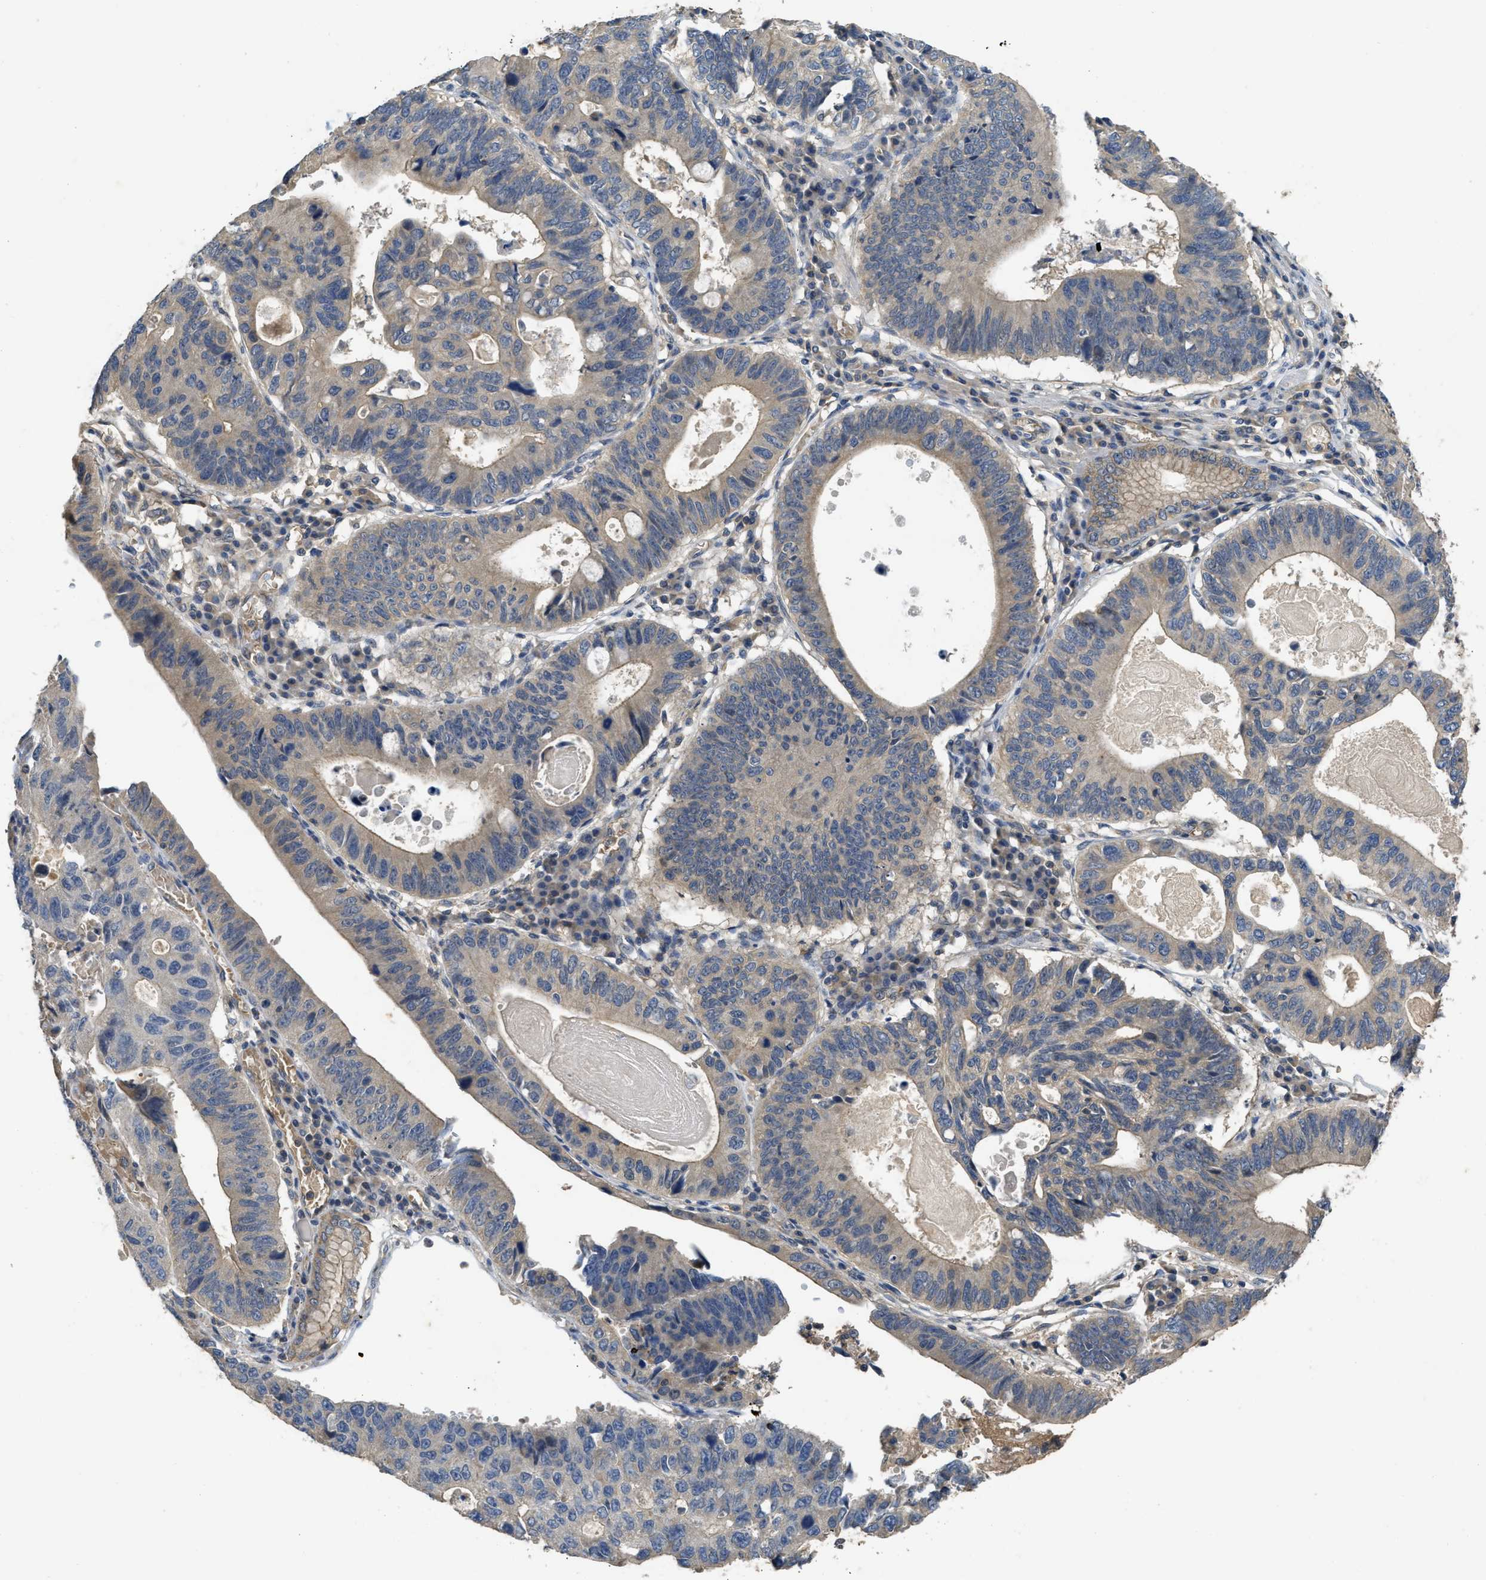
{"staining": {"intensity": "negative", "quantity": "none", "location": "none"}, "tissue": "stomach cancer", "cell_type": "Tumor cells", "image_type": "cancer", "snomed": [{"axis": "morphology", "description": "Adenocarcinoma, NOS"}, {"axis": "topography", "description": "Stomach"}], "caption": "Stomach cancer (adenocarcinoma) stained for a protein using immunohistochemistry exhibits no positivity tumor cells.", "gene": "PPP3CA", "patient": {"sex": "male", "age": 59}}